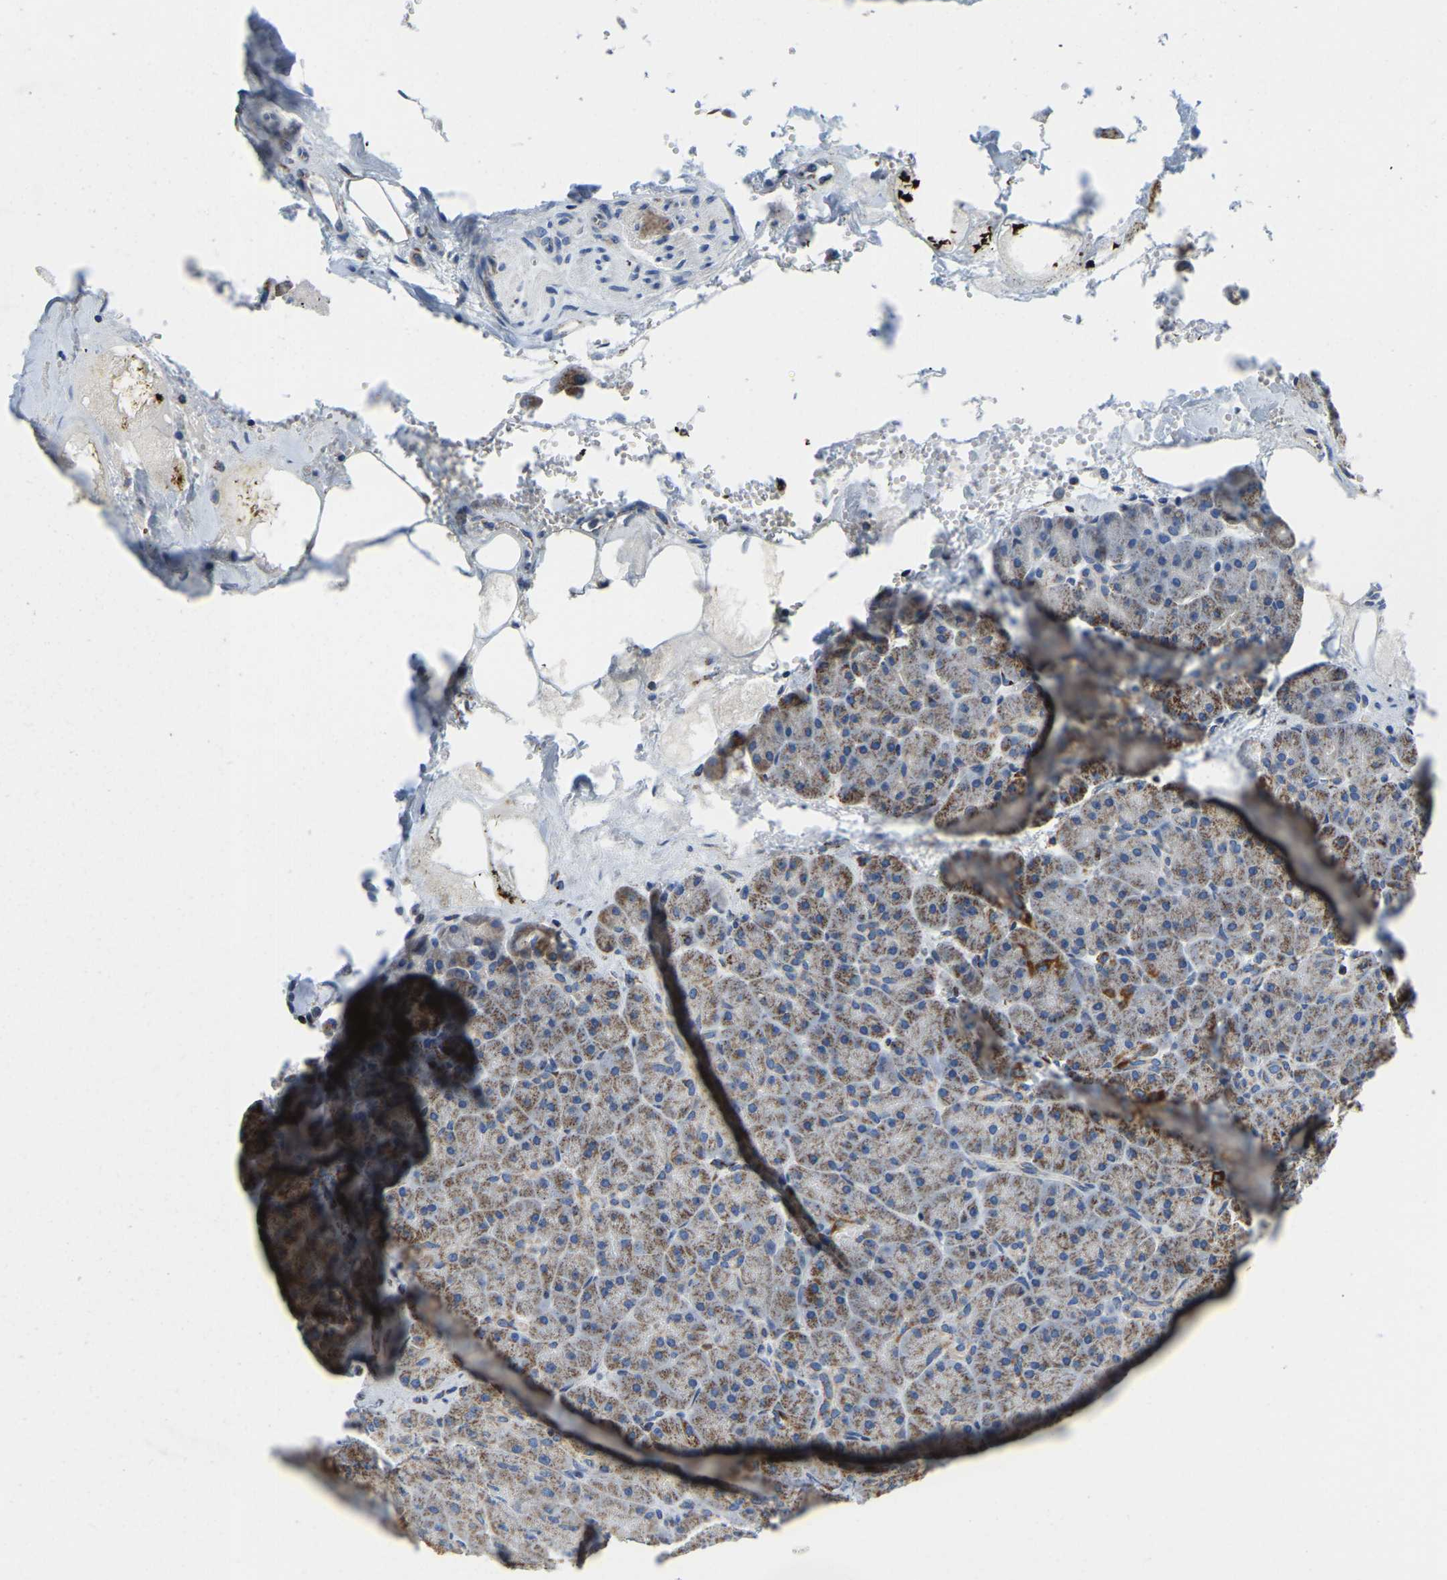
{"staining": {"intensity": "moderate", "quantity": "25%-75%", "location": "cytoplasmic/membranous"}, "tissue": "pancreas", "cell_type": "Exocrine glandular cells", "image_type": "normal", "snomed": [{"axis": "morphology", "description": "Normal tissue, NOS"}, {"axis": "topography", "description": "Pancreas"}], "caption": "Unremarkable pancreas displays moderate cytoplasmic/membranous staining in approximately 25%-75% of exocrine glandular cells.", "gene": "SFXN1", "patient": {"sex": "male", "age": 66}}